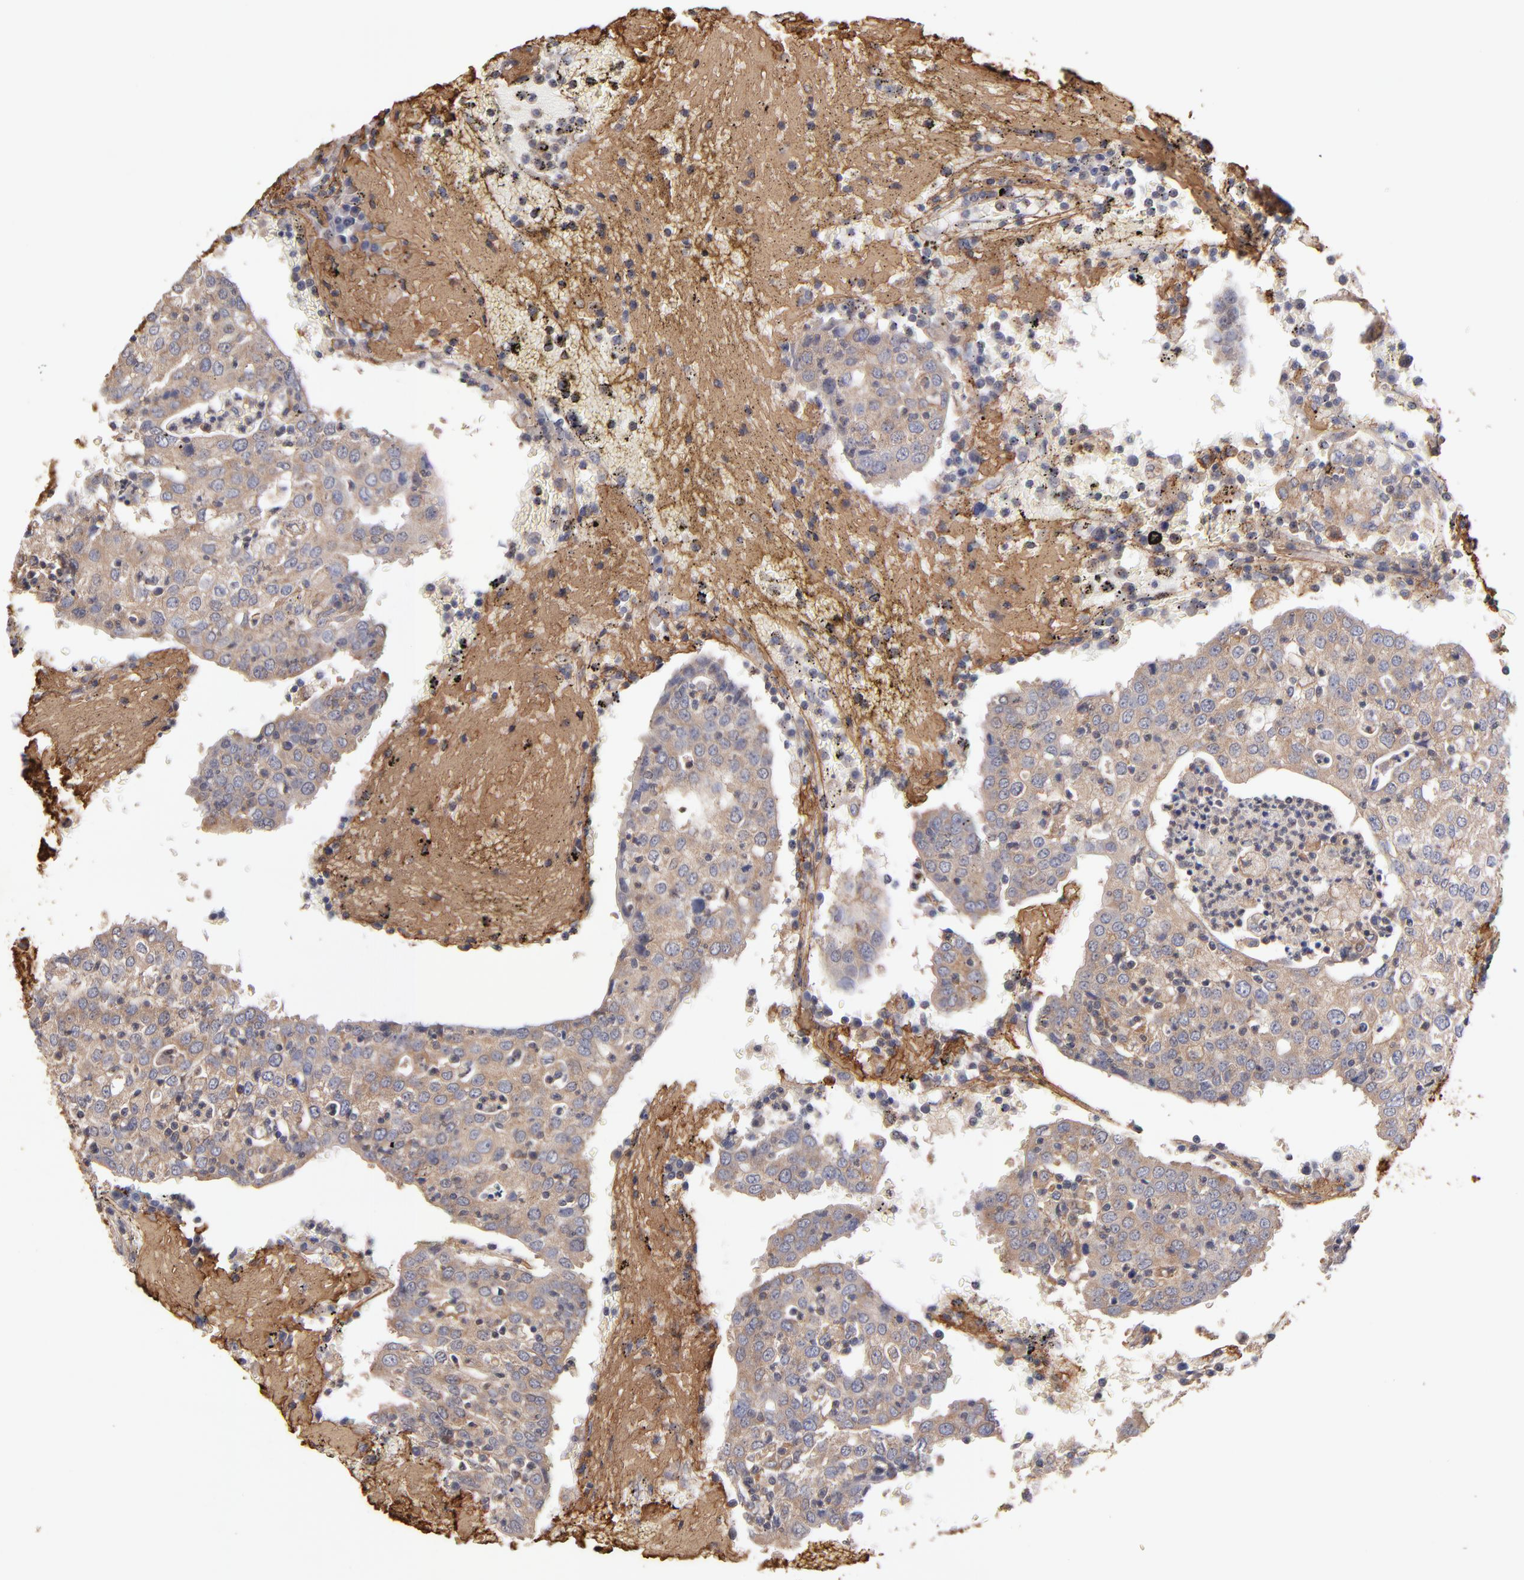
{"staining": {"intensity": "weak", "quantity": ">75%", "location": "cytoplasmic/membranous"}, "tissue": "head and neck cancer", "cell_type": "Tumor cells", "image_type": "cancer", "snomed": [{"axis": "morphology", "description": "Adenocarcinoma, NOS"}, {"axis": "topography", "description": "Salivary gland"}, {"axis": "topography", "description": "Head-Neck"}], "caption": "Immunohistochemistry (IHC) (DAB) staining of adenocarcinoma (head and neck) reveals weak cytoplasmic/membranous protein expression in about >75% of tumor cells. (DAB = brown stain, brightfield microscopy at high magnification).", "gene": "DACT1", "patient": {"sex": "female", "age": 65}}